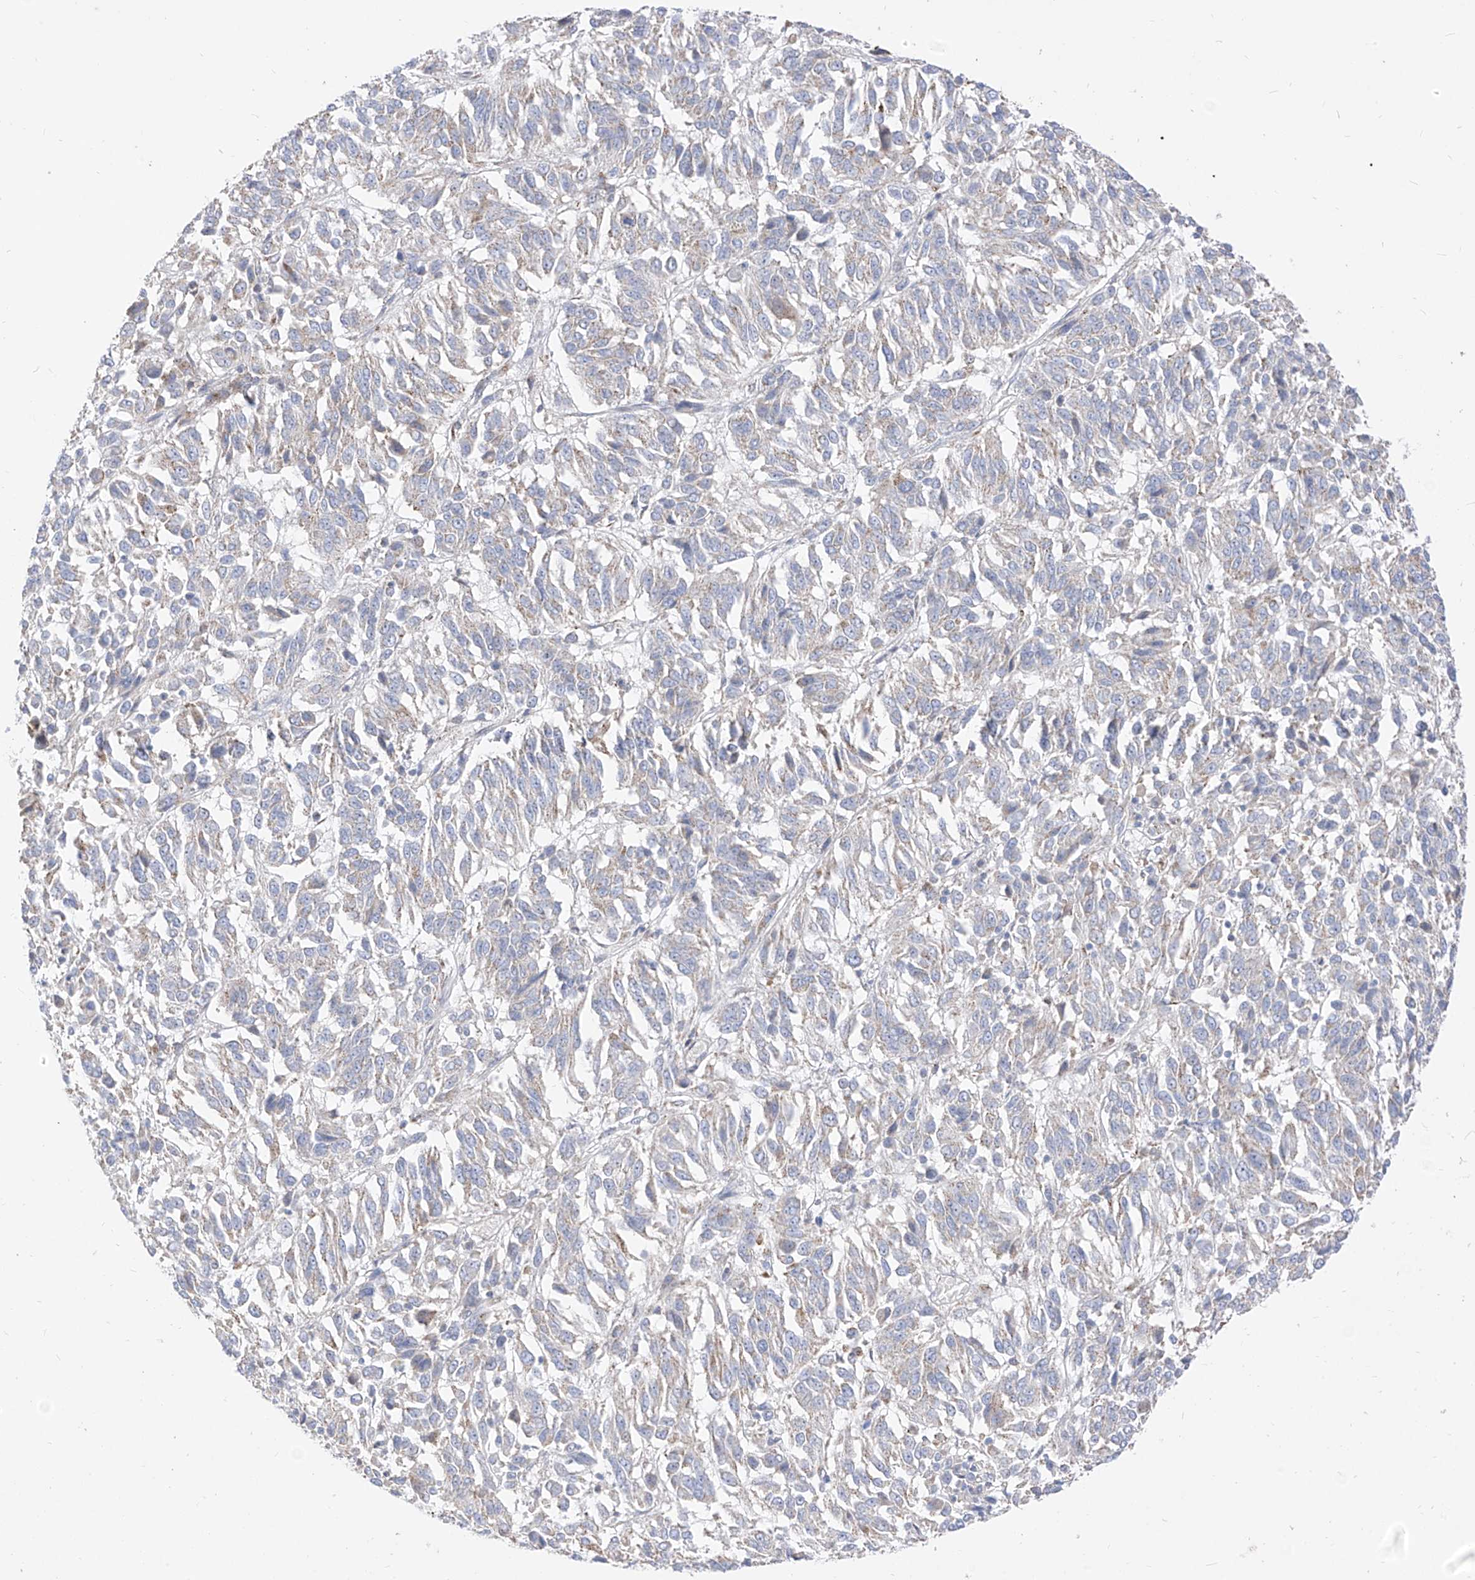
{"staining": {"intensity": "weak", "quantity": "<25%", "location": "cytoplasmic/membranous"}, "tissue": "melanoma", "cell_type": "Tumor cells", "image_type": "cancer", "snomed": [{"axis": "morphology", "description": "Malignant melanoma, Metastatic site"}, {"axis": "topography", "description": "Lung"}], "caption": "A micrograph of human melanoma is negative for staining in tumor cells.", "gene": "RASA2", "patient": {"sex": "male", "age": 64}}